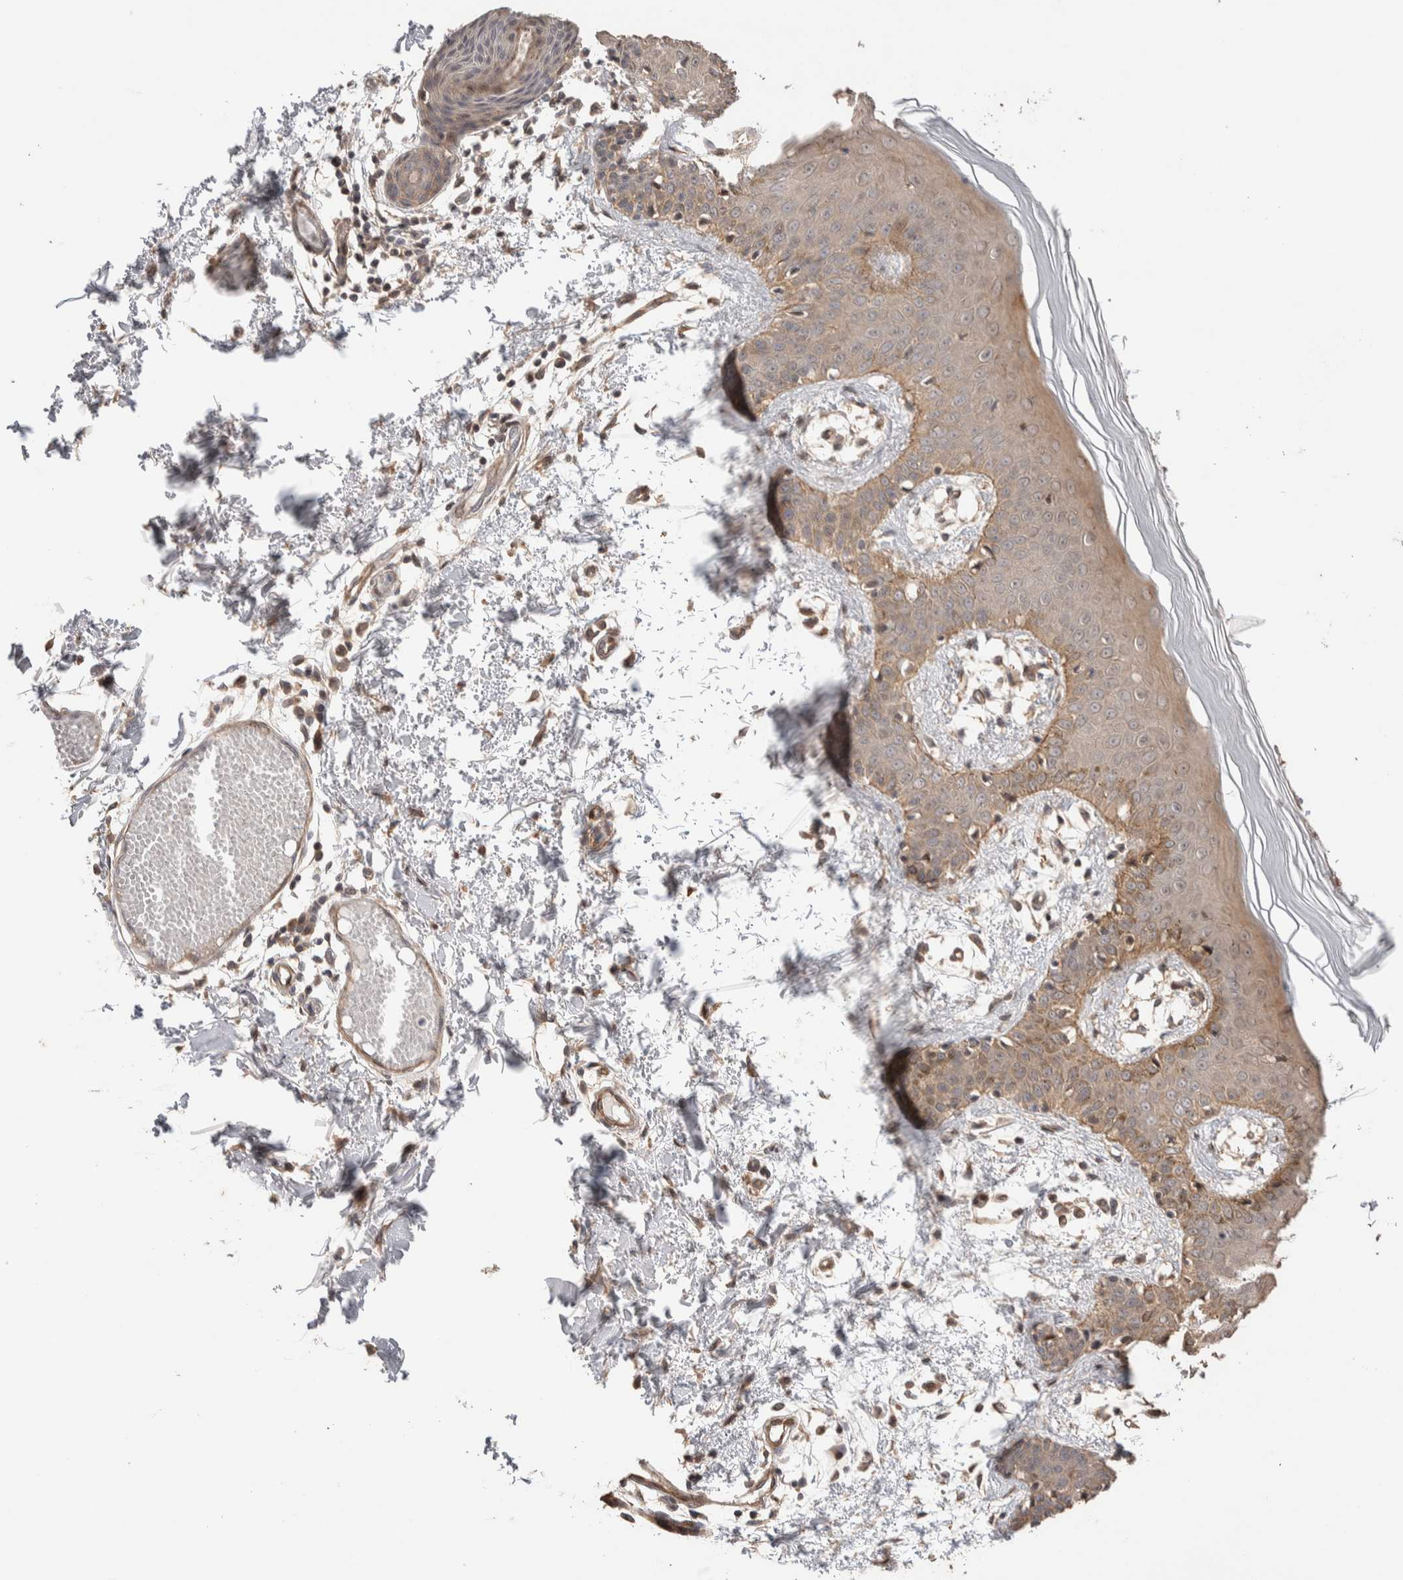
{"staining": {"intensity": "moderate", "quantity": ">75%", "location": "cytoplasmic/membranous"}, "tissue": "skin", "cell_type": "Fibroblasts", "image_type": "normal", "snomed": [{"axis": "morphology", "description": "Normal tissue, NOS"}, {"axis": "topography", "description": "Skin"}], "caption": "A high-resolution micrograph shows IHC staining of normal skin, which displays moderate cytoplasmic/membranous staining in about >75% of fibroblasts. (DAB (3,3'-diaminobenzidine) IHC with brightfield microscopy, high magnification).", "gene": "PRDM15", "patient": {"sex": "male", "age": 53}}